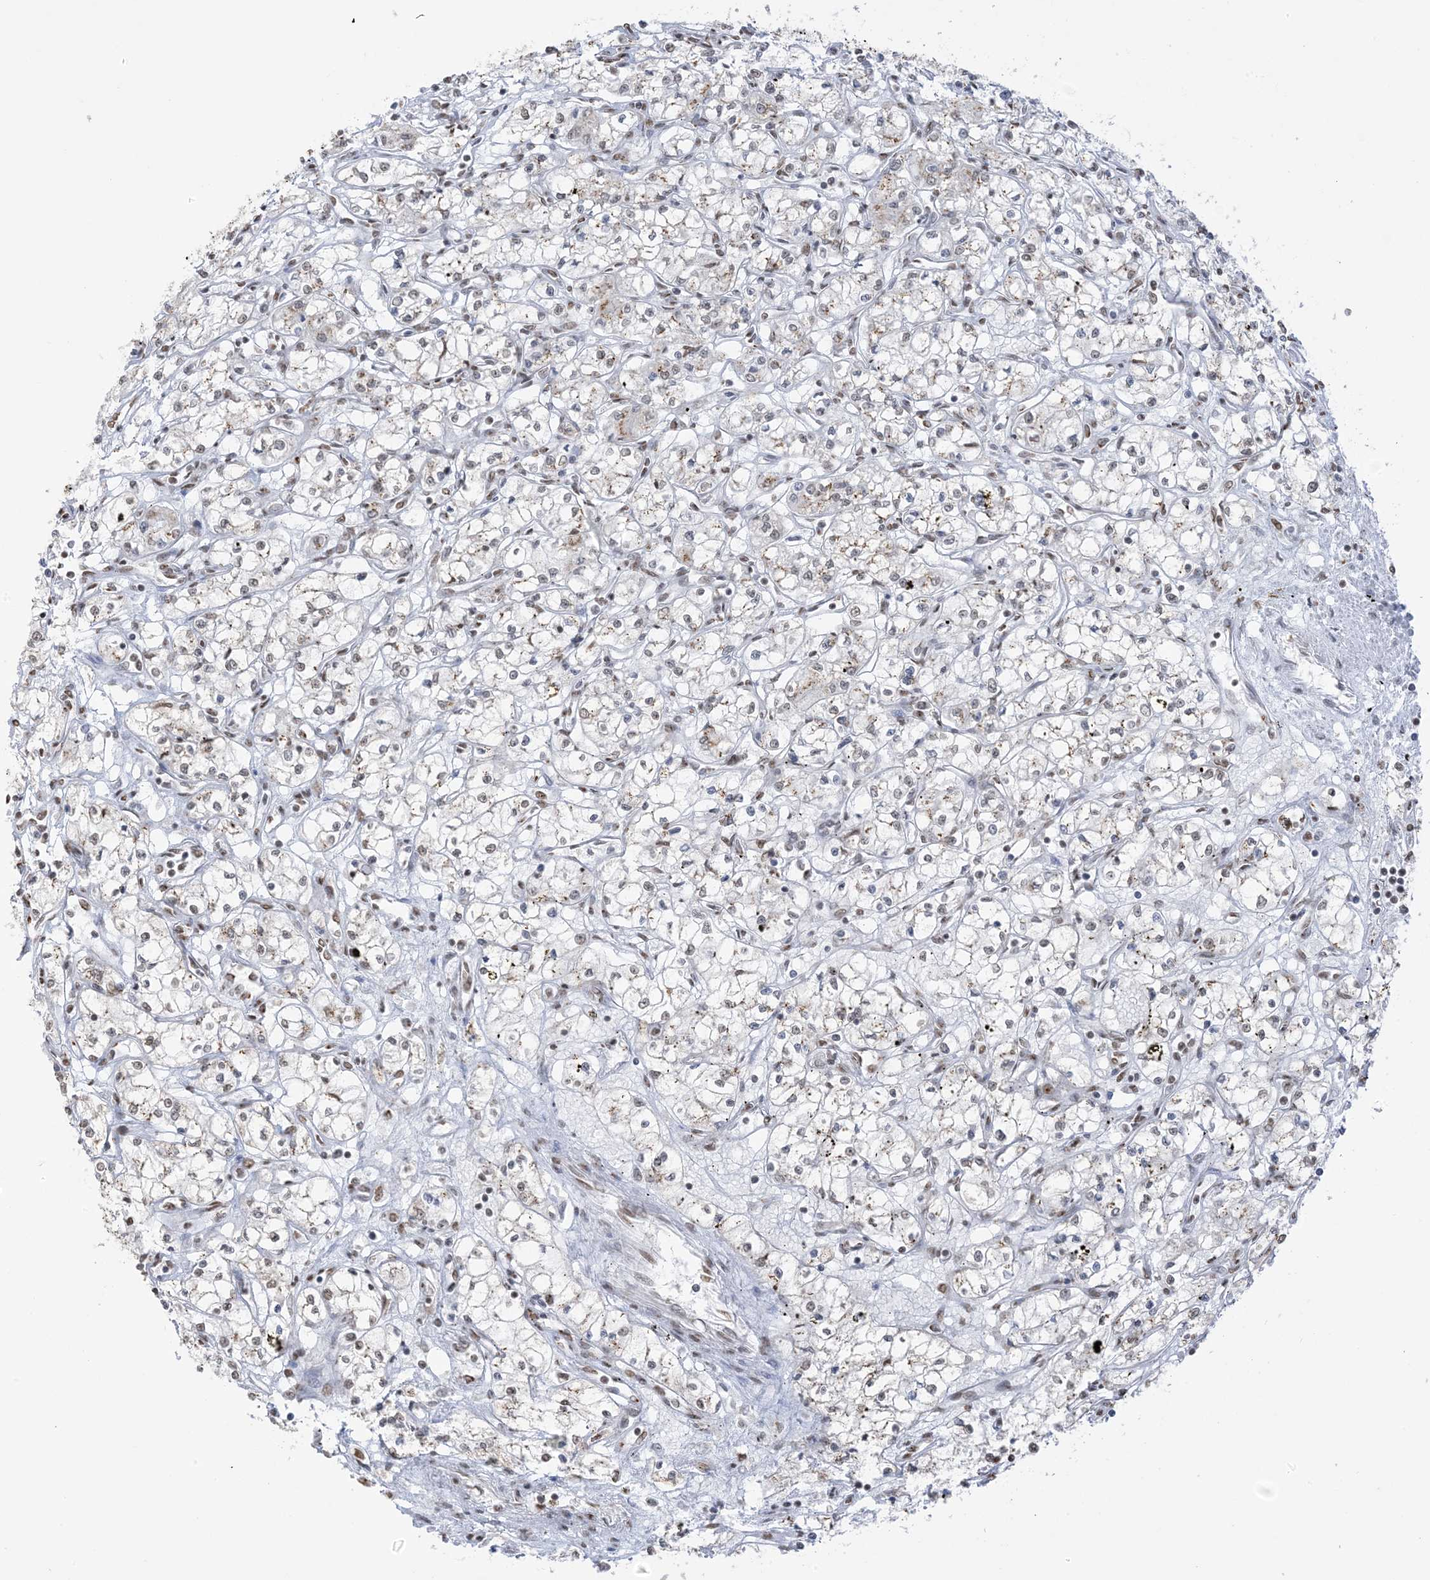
{"staining": {"intensity": "weak", "quantity": "25%-75%", "location": "cytoplasmic/membranous,nuclear"}, "tissue": "renal cancer", "cell_type": "Tumor cells", "image_type": "cancer", "snomed": [{"axis": "morphology", "description": "Adenocarcinoma, NOS"}, {"axis": "topography", "description": "Kidney"}], "caption": "Immunohistochemistry (IHC) histopathology image of neoplastic tissue: human renal cancer stained using immunohistochemistry exhibits low levels of weak protein expression localized specifically in the cytoplasmic/membranous and nuclear of tumor cells, appearing as a cytoplasmic/membranous and nuclear brown color.", "gene": "GPR107", "patient": {"sex": "male", "age": 59}}